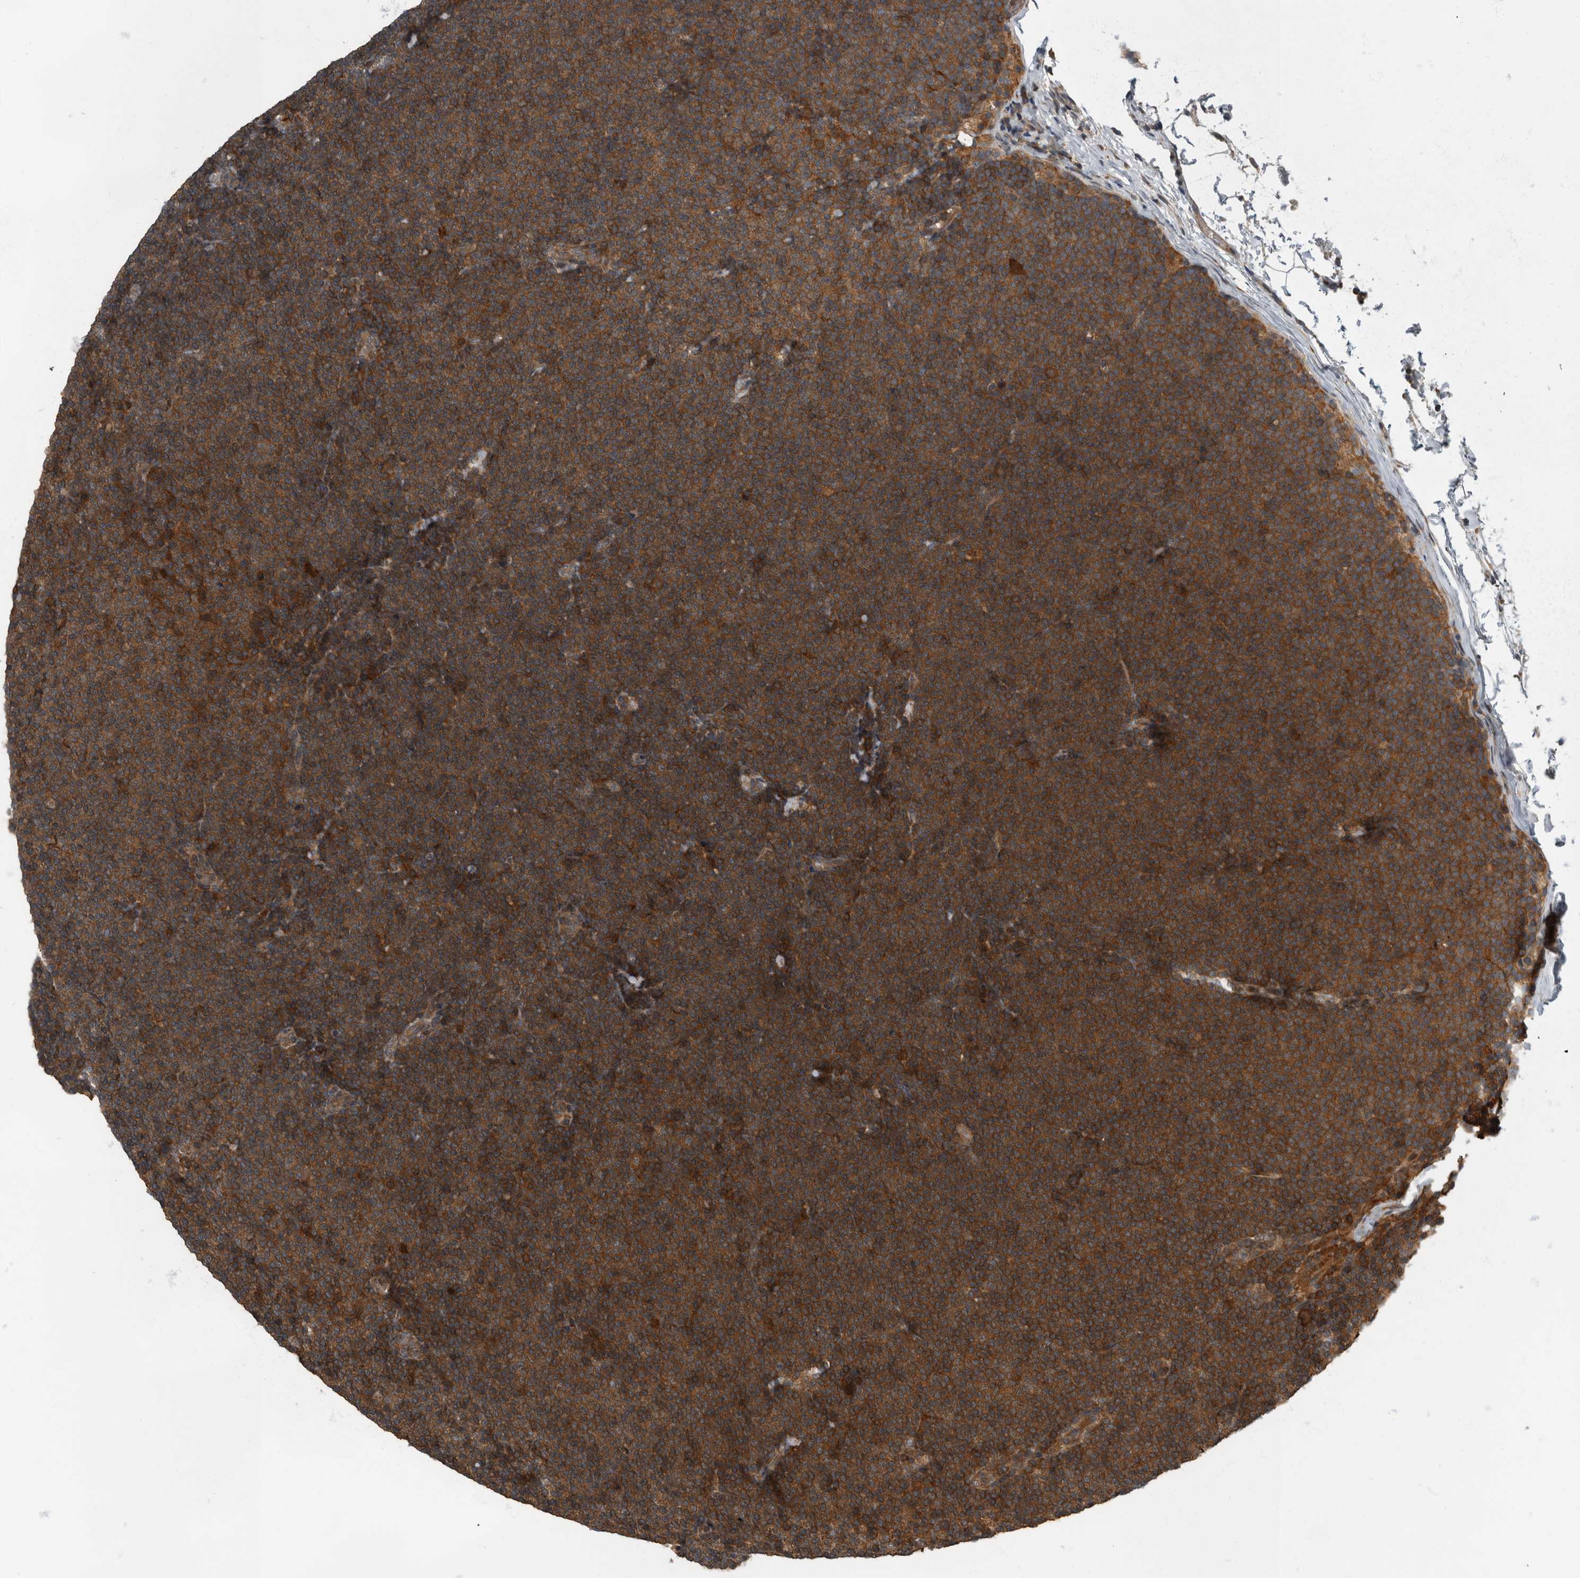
{"staining": {"intensity": "strong", "quantity": ">75%", "location": "cytoplasmic/membranous"}, "tissue": "lymphoma", "cell_type": "Tumor cells", "image_type": "cancer", "snomed": [{"axis": "morphology", "description": "Malignant lymphoma, non-Hodgkin's type, Low grade"}, {"axis": "topography", "description": "Lymph node"}], "caption": "High-power microscopy captured an immunohistochemistry histopathology image of malignant lymphoma, non-Hodgkin's type (low-grade), revealing strong cytoplasmic/membranous staining in about >75% of tumor cells.", "gene": "RABGGTB", "patient": {"sex": "female", "age": 53}}